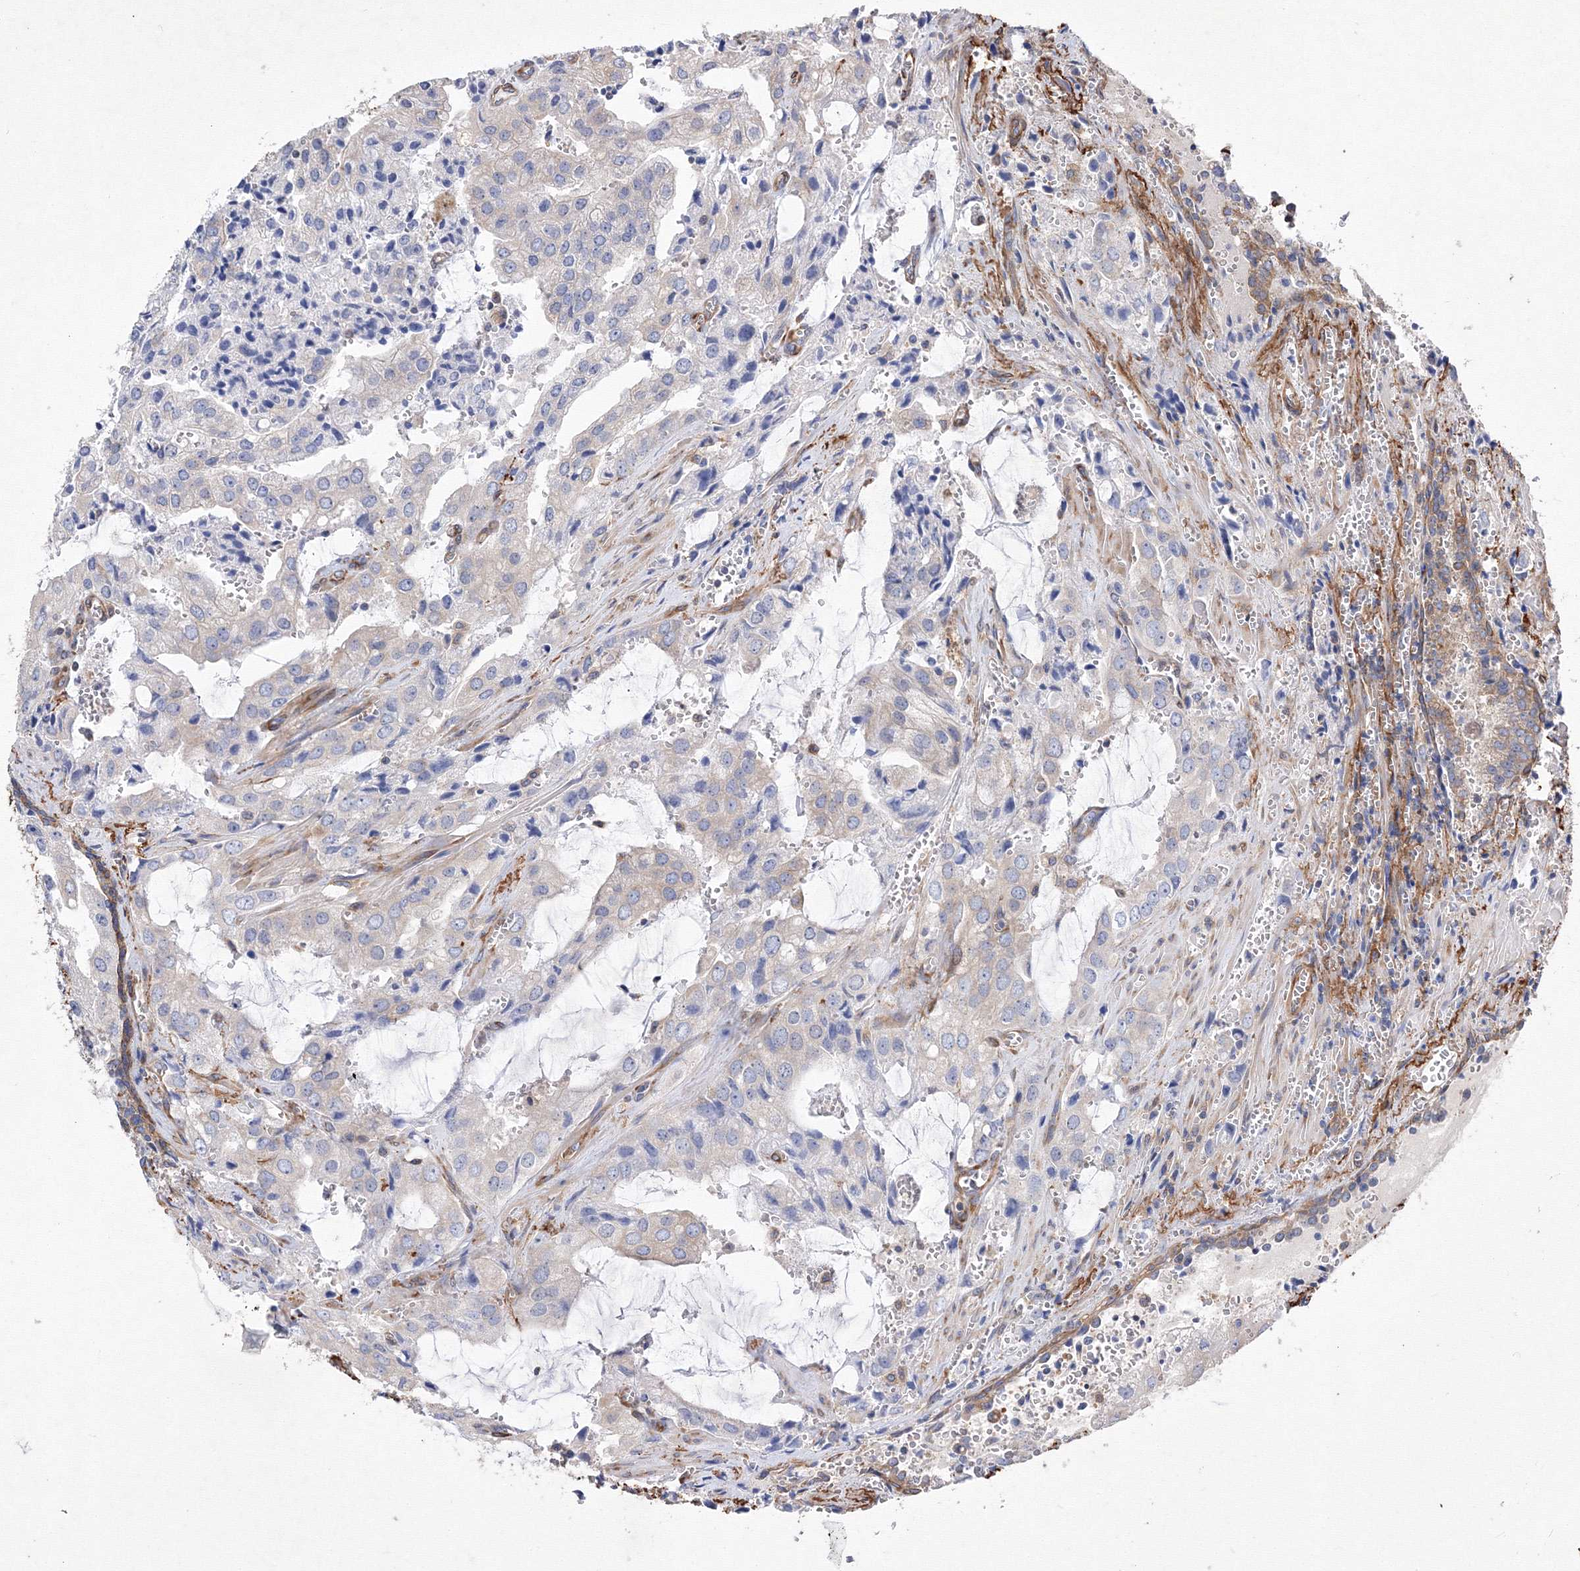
{"staining": {"intensity": "negative", "quantity": "none", "location": "none"}, "tissue": "prostate cancer", "cell_type": "Tumor cells", "image_type": "cancer", "snomed": [{"axis": "morphology", "description": "Adenocarcinoma, High grade"}, {"axis": "topography", "description": "Prostate"}], "caption": "A photomicrograph of human high-grade adenocarcinoma (prostate) is negative for staining in tumor cells. (Brightfield microscopy of DAB immunohistochemistry at high magnification).", "gene": "SNX18", "patient": {"sex": "male", "age": 68}}